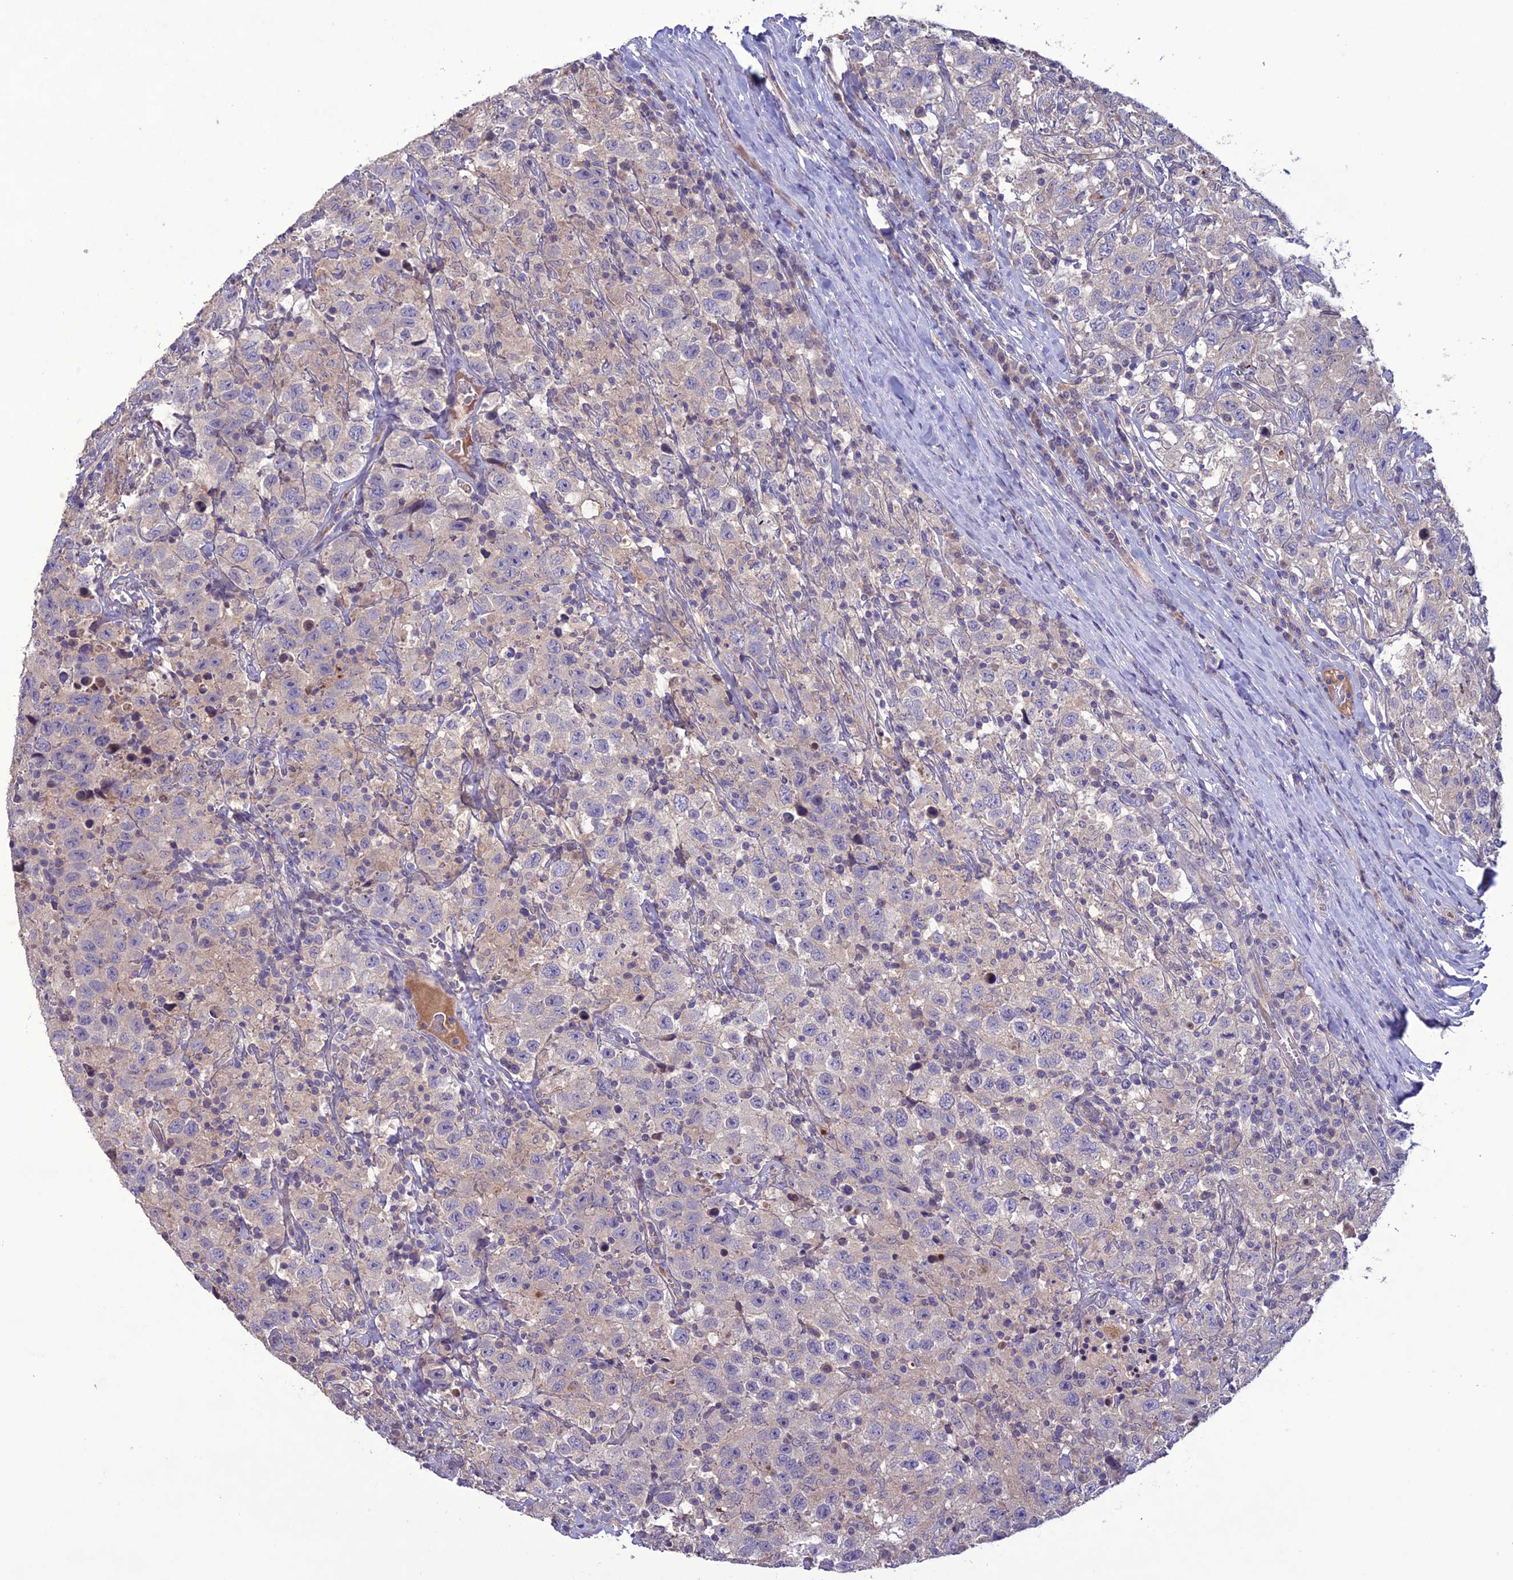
{"staining": {"intensity": "negative", "quantity": "none", "location": "none"}, "tissue": "testis cancer", "cell_type": "Tumor cells", "image_type": "cancer", "snomed": [{"axis": "morphology", "description": "Seminoma, NOS"}, {"axis": "topography", "description": "Testis"}], "caption": "Immunohistochemistry of human testis cancer (seminoma) shows no expression in tumor cells.", "gene": "C2orf76", "patient": {"sex": "male", "age": 41}}